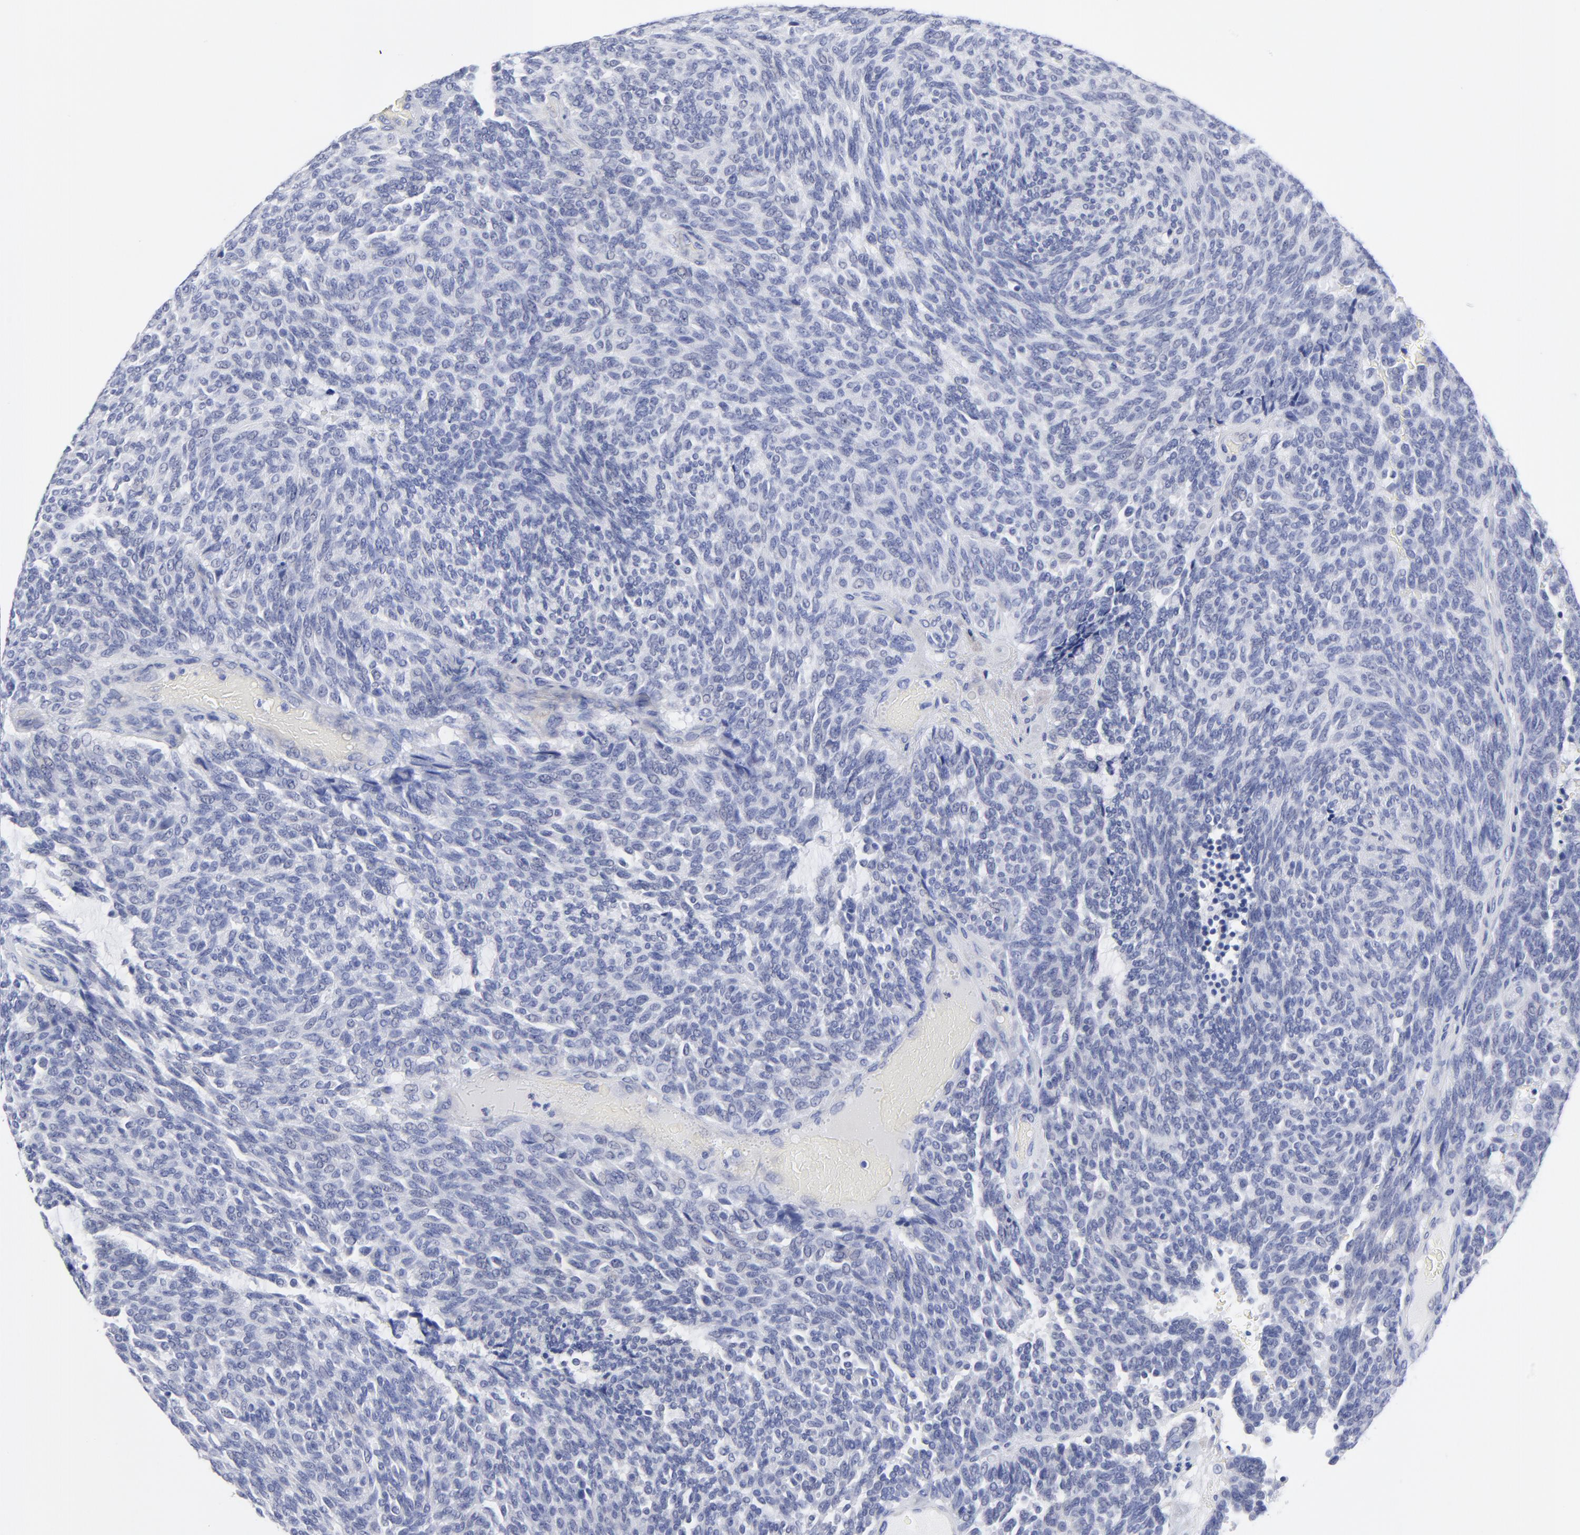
{"staining": {"intensity": "negative", "quantity": "none", "location": "none"}, "tissue": "carcinoid", "cell_type": "Tumor cells", "image_type": "cancer", "snomed": [{"axis": "morphology", "description": "Carcinoid, malignant, NOS"}, {"axis": "topography", "description": "Pancreas"}], "caption": "Malignant carcinoid stained for a protein using IHC demonstrates no staining tumor cells.", "gene": "DUSP9", "patient": {"sex": "female", "age": 54}}